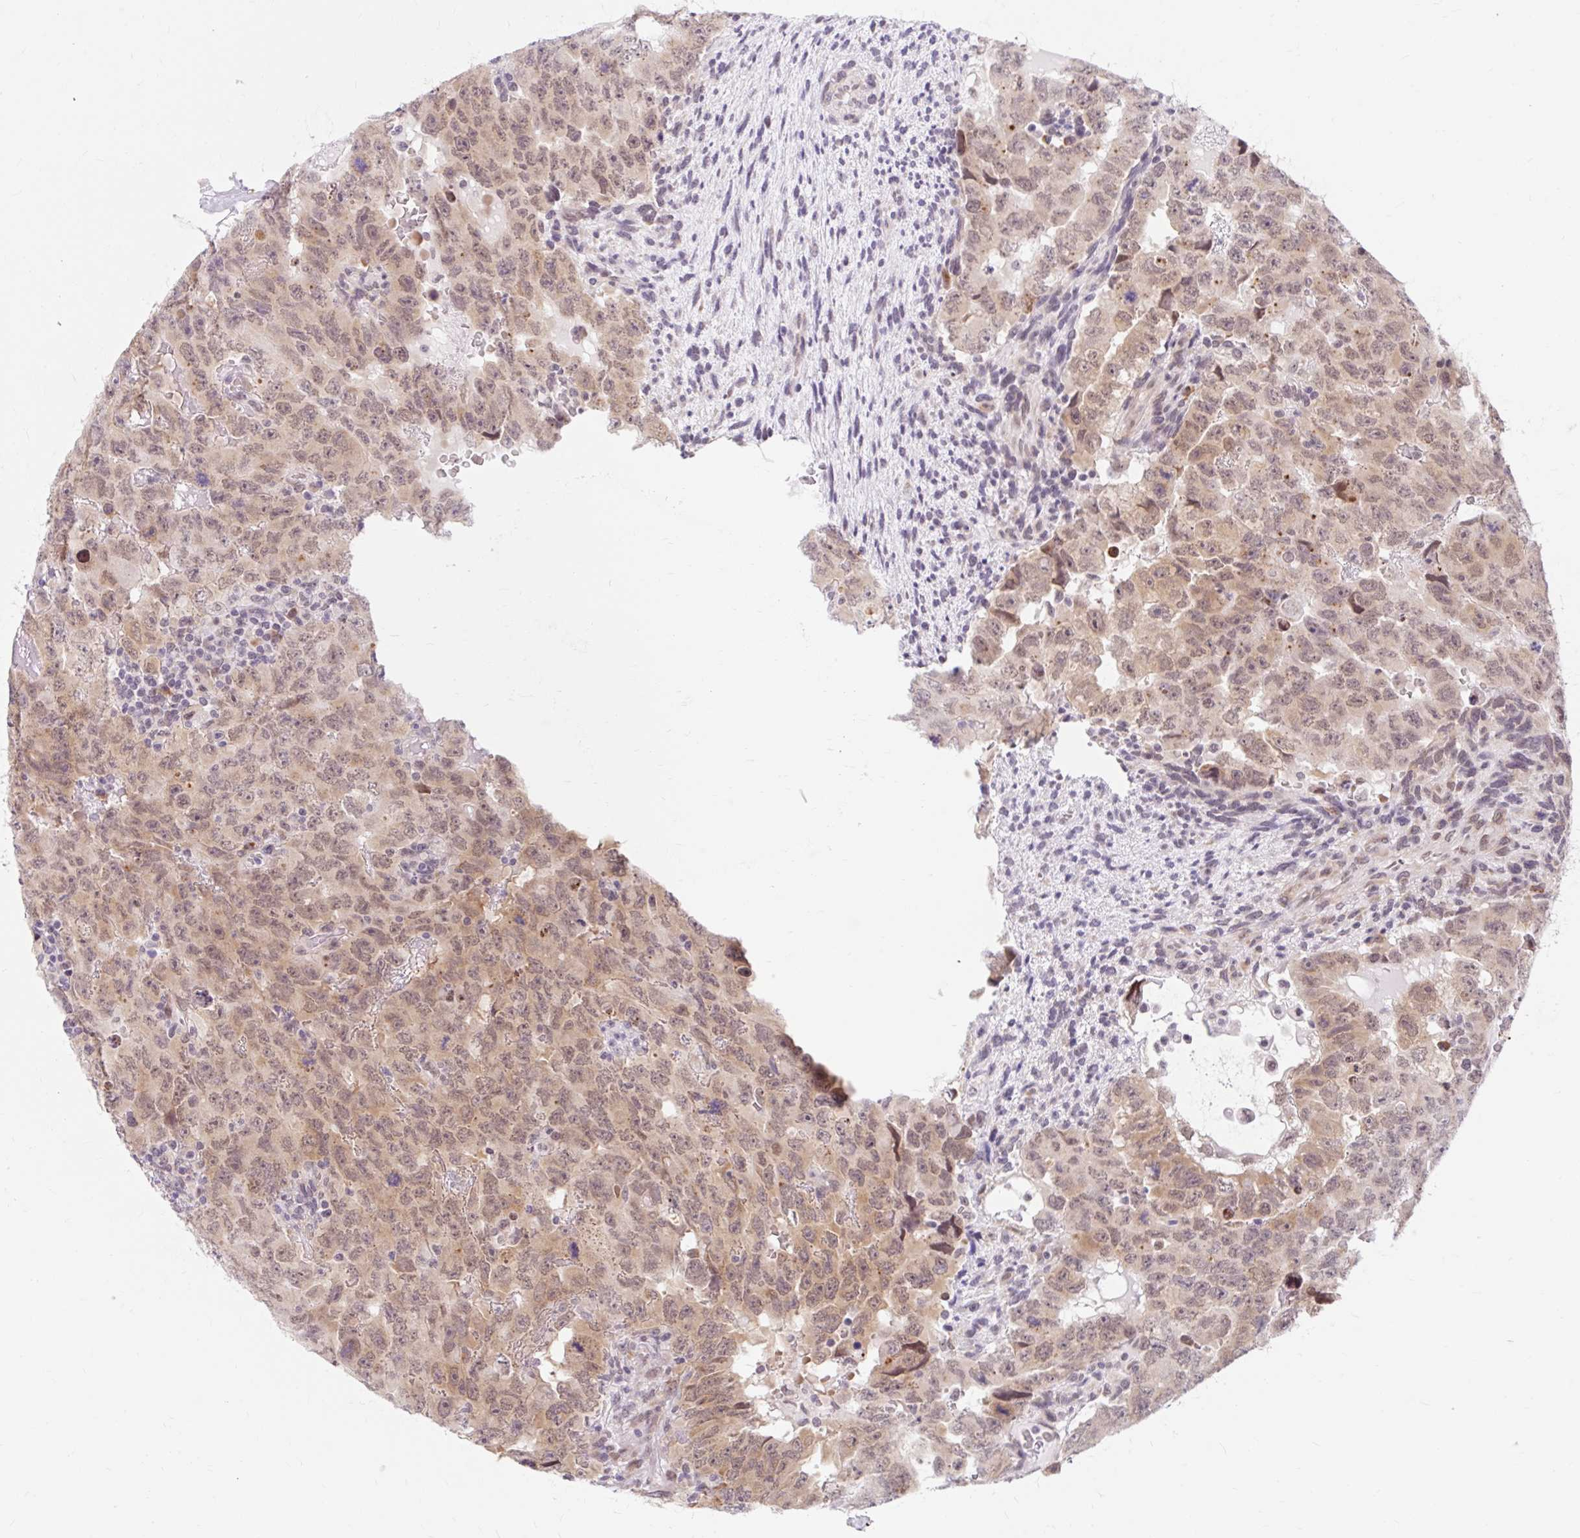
{"staining": {"intensity": "moderate", "quantity": ">75%", "location": "cytoplasmic/membranous"}, "tissue": "testis cancer", "cell_type": "Tumor cells", "image_type": "cancer", "snomed": [{"axis": "morphology", "description": "Carcinoma, Embryonal, NOS"}, {"axis": "topography", "description": "Testis"}], "caption": "This micrograph shows testis cancer stained with IHC to label a protein in brown. The cytoplasmic/membranous of tumor cells show moderate positivity for the protein. Nuclei are counter-stained blue.", "gene": "SRSF10", "patient": {"sex": "male", "age": 24}}